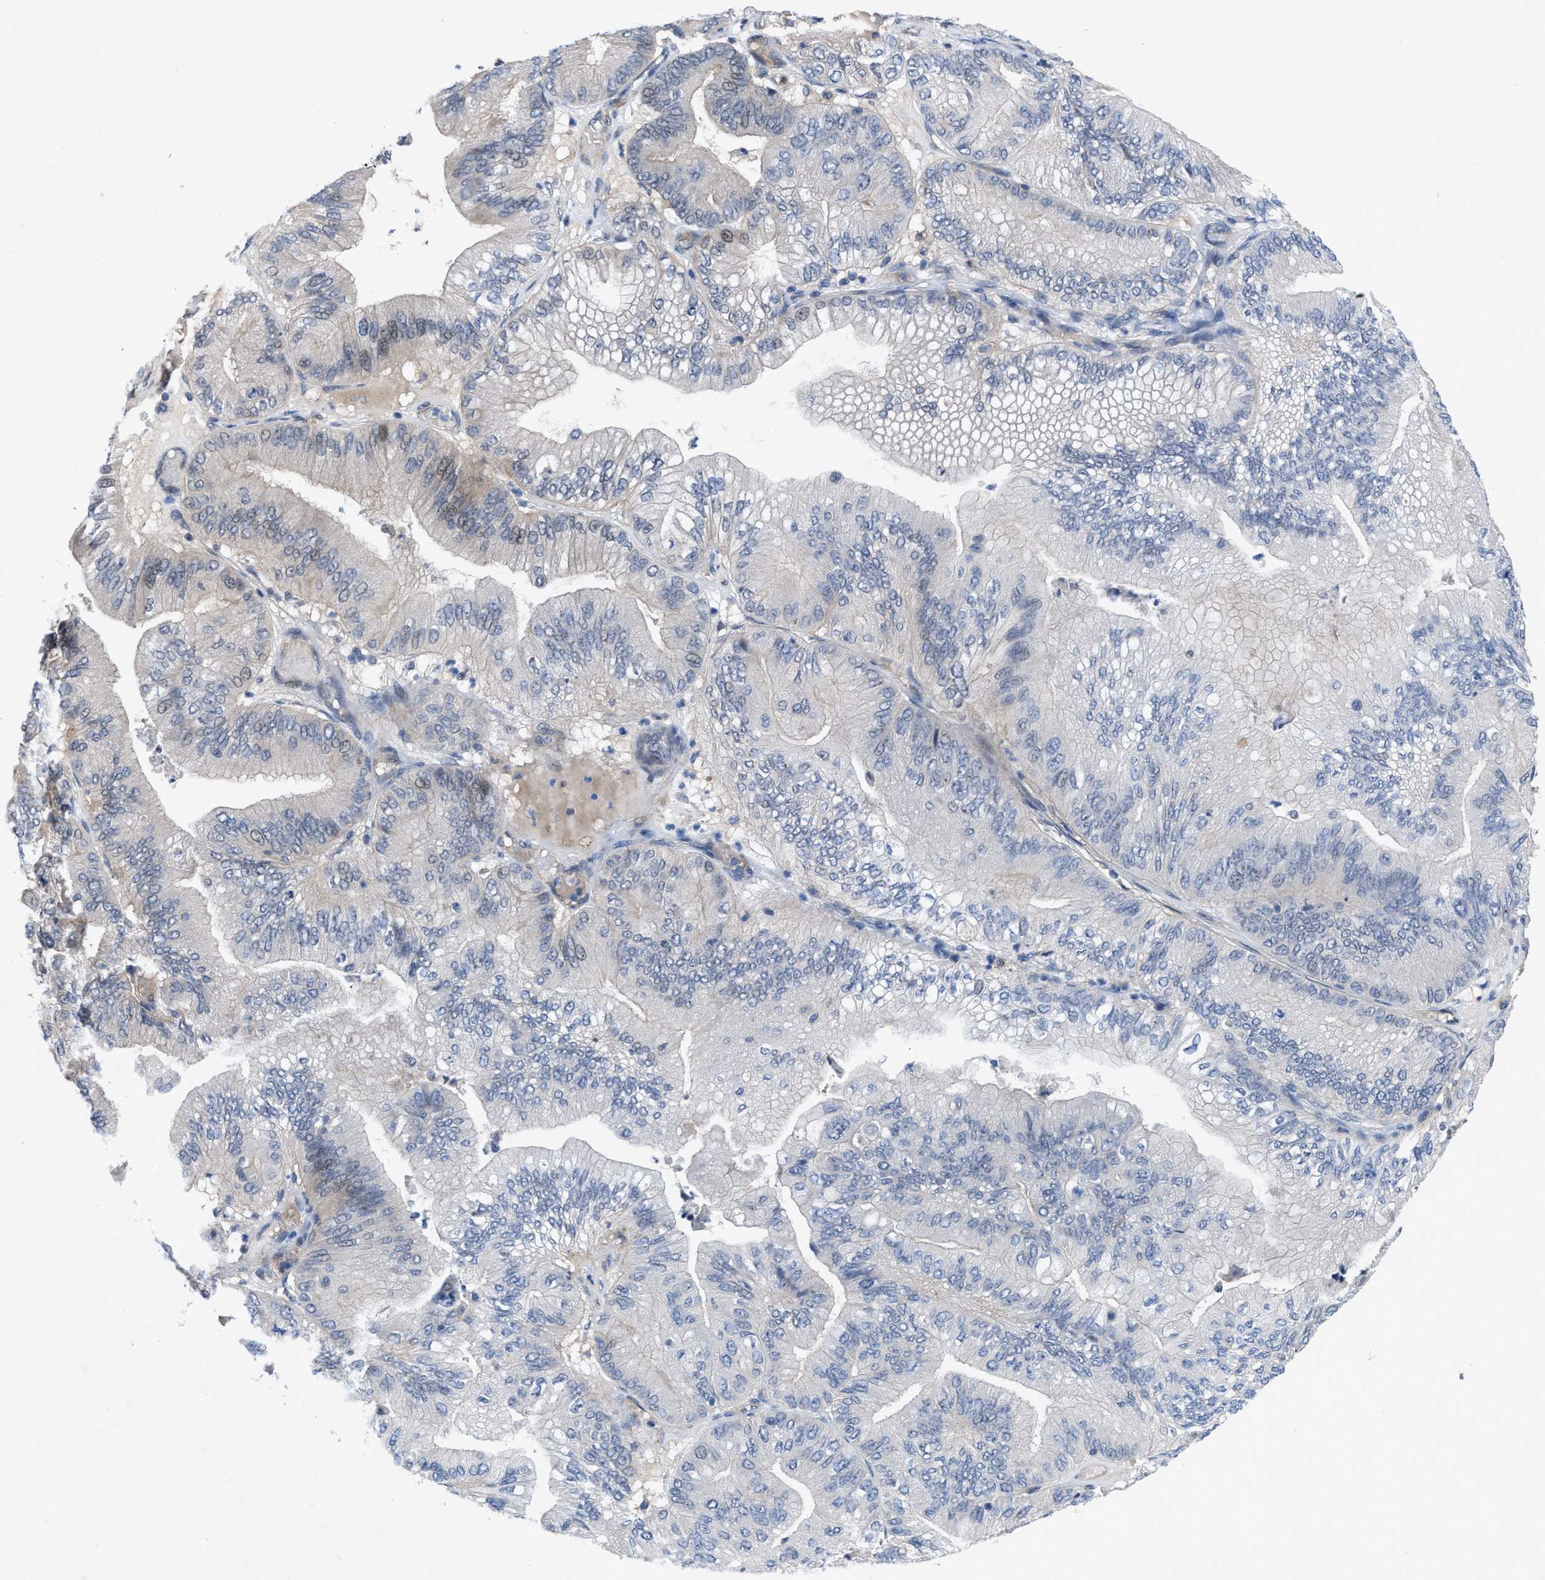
{"staining": {"intensity": "negative", "quantity": "none", "location": "none"}, "tissue": "ovarian cancer", "cell_type": "Tumor cells", "image_type": "cancer", "snomed": [{"axis": "morphology", "description": "Cystadenocarcinoma, mucinous, NOS"}, {"axis": "topography", "description": "Ovary"}], "caption": "The immunohistochemistry histopathology image has no significant positivity in tumor cells of ovarian mucinous cystadenocarcinoma tissue.", "gene": "IL17RE", "patient": {"sex": "female", "age": 61}}